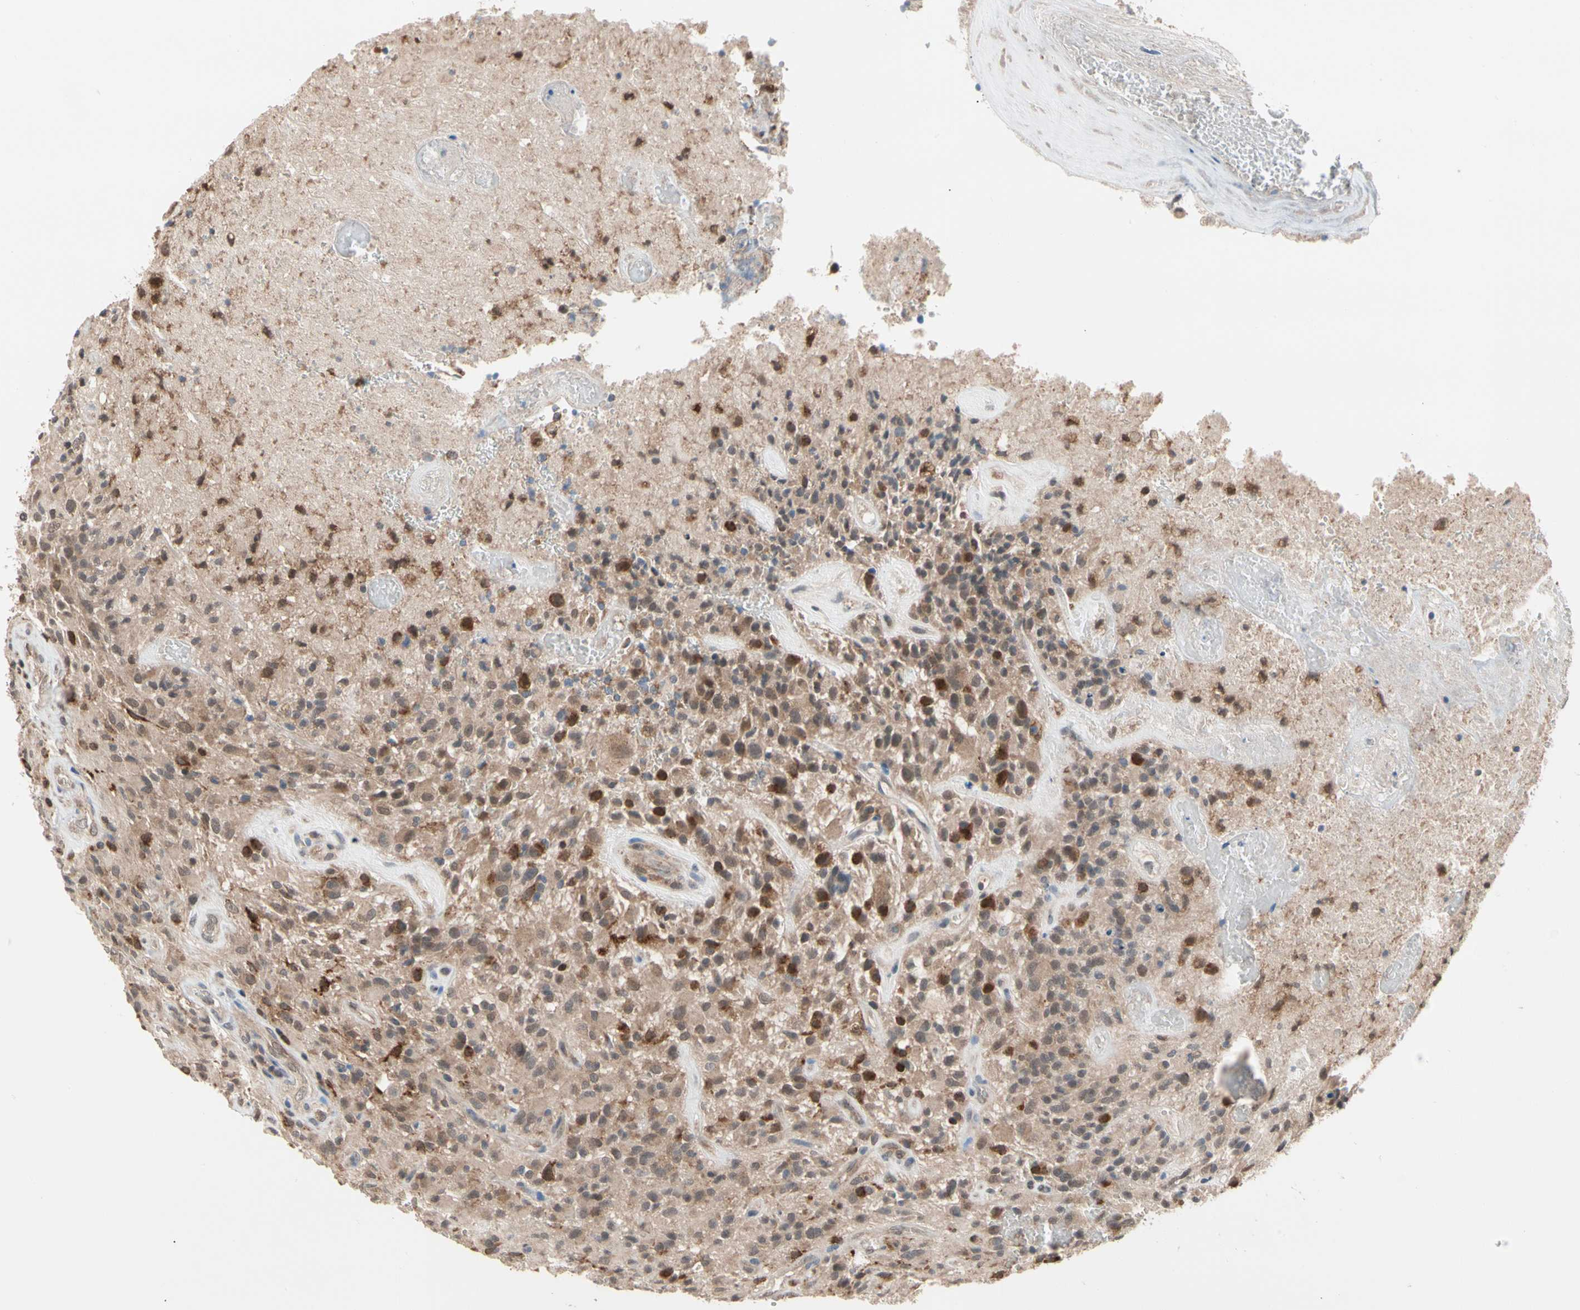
{"staining": {"intensity": "moderate", "quantity": ">75%", "location": "cytoplasmic/membranous,nuclear"}, "tissue": "glioma", "cell_type": "Tumor cells", "image_type": "cancer", "snomed": [{"axis": "morphology", "description": "Glioma, malignant, High grade"}, {"axis": "topography", "description": "Brain"}], "caption": "Immunohistochemical staining of human malignant glioma (high-grade) displays medium levels of moderate cytoplasmic/membranous and nuclear protein positivity in approximately >75% of tumor cells. Using DAB (brown) and hematoxylin (blue) stains, captured at high magnification using brightfield microscopy.", "gene": "MTHFS", "patient": {"sex": "male", "age": 71}}